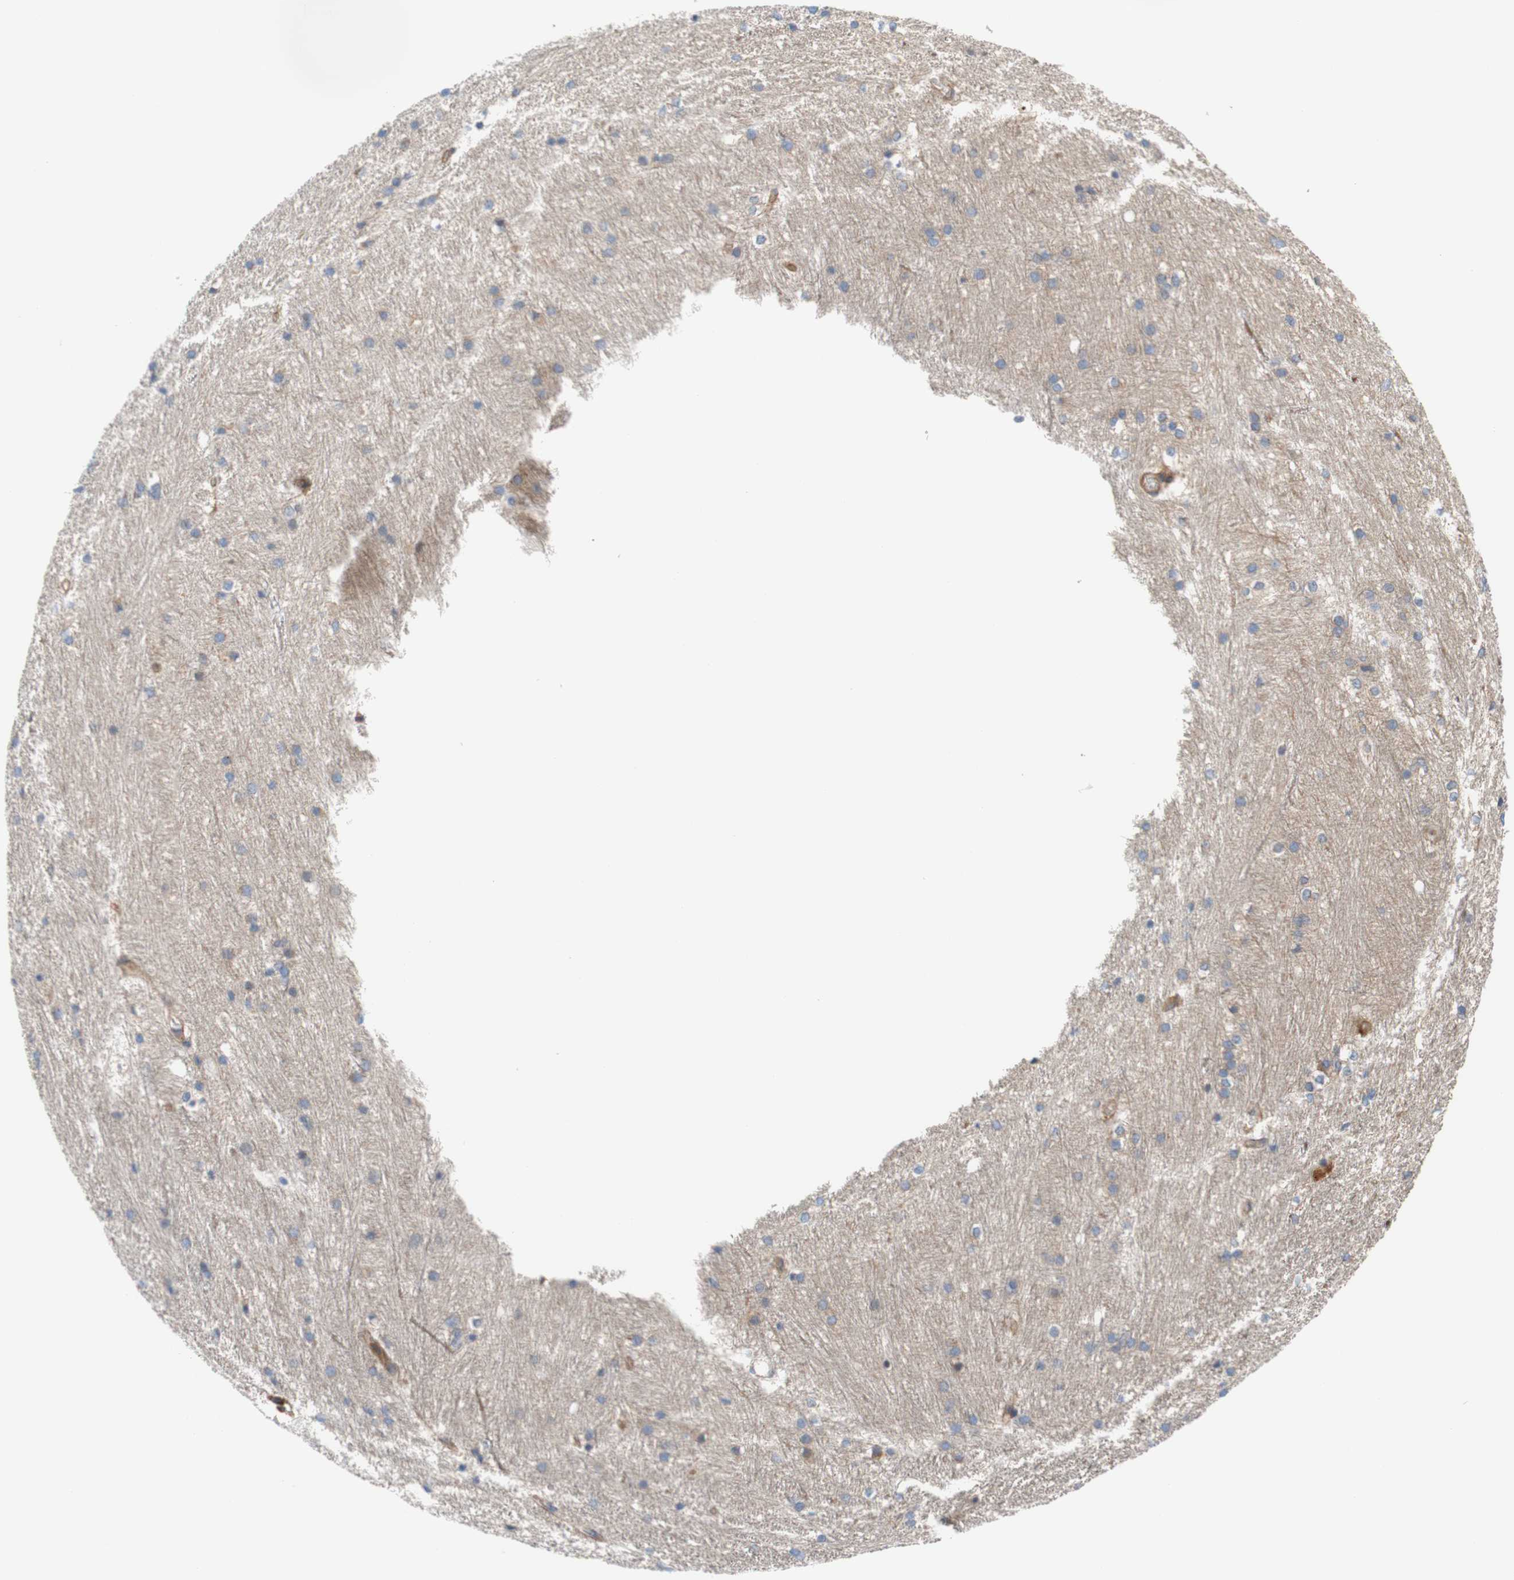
{"staining": {"intensity": "weak", "quantity": "<25%", "location": "cytoplasmic/membranous"}, "tissue": "caudate", "cell_type": "Glial cells", "image_type": "normal", "snomed": [{"axis": "morphology", "description": "Normal tissue, NOS"}, {"axis": "topography", "description": "Lateral ventricle wall"}], "caption": "Protein analysis of normal caudate displays no significant positivity in glial cells. The staining was performed using DAB (3,3'-diaminobenzidine) to visualize the protein expression in brown, while the nuclei were stained in blue with hematoxylin (Magnification: 20x).", "gene": "STOM", "patient": {"sex": "female", "age": 19}}